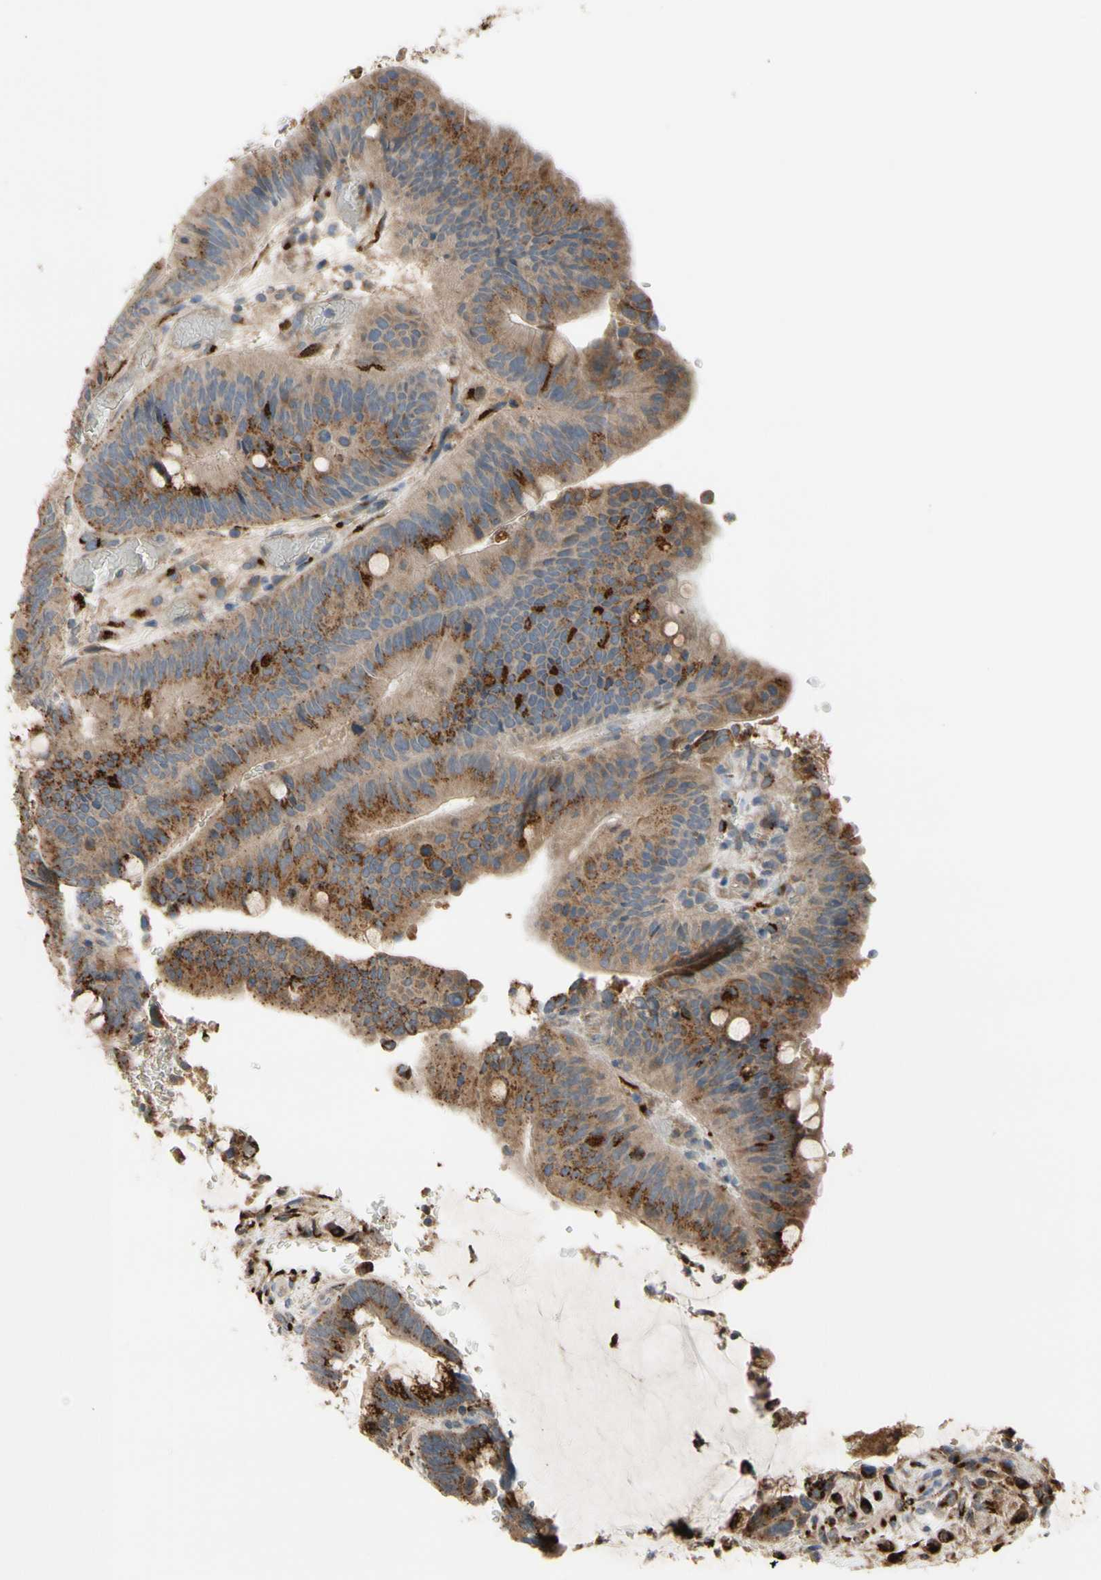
{"staining": {"intensity": "strong", "quantity": ">75%", "location": "cytoplasmic/membranous"}, "tissue": "colorectal cancer", "cell_type": "Tumor cells", "image_type": "cancer", "snomed": [{"axis": "morphology", "description": "Normal tissue, NOS"}, {"axis": "morphology", "description": "Adenocarcinoma, NOS"}, {"axis": "topography", "description": "Rectum"}, {"axis": "topography", "description": "Peripheral nerve tissue"}], "caption": "High-power microscopy captured an immunohistochemistry (IHC) micrograph of colorectal cancer, revealing strong cytoplasmic/membranous expression in approximately >75% of tumor cells.", "gene": "GALNT5", "patient": {"sex": "male", "age": 92}}